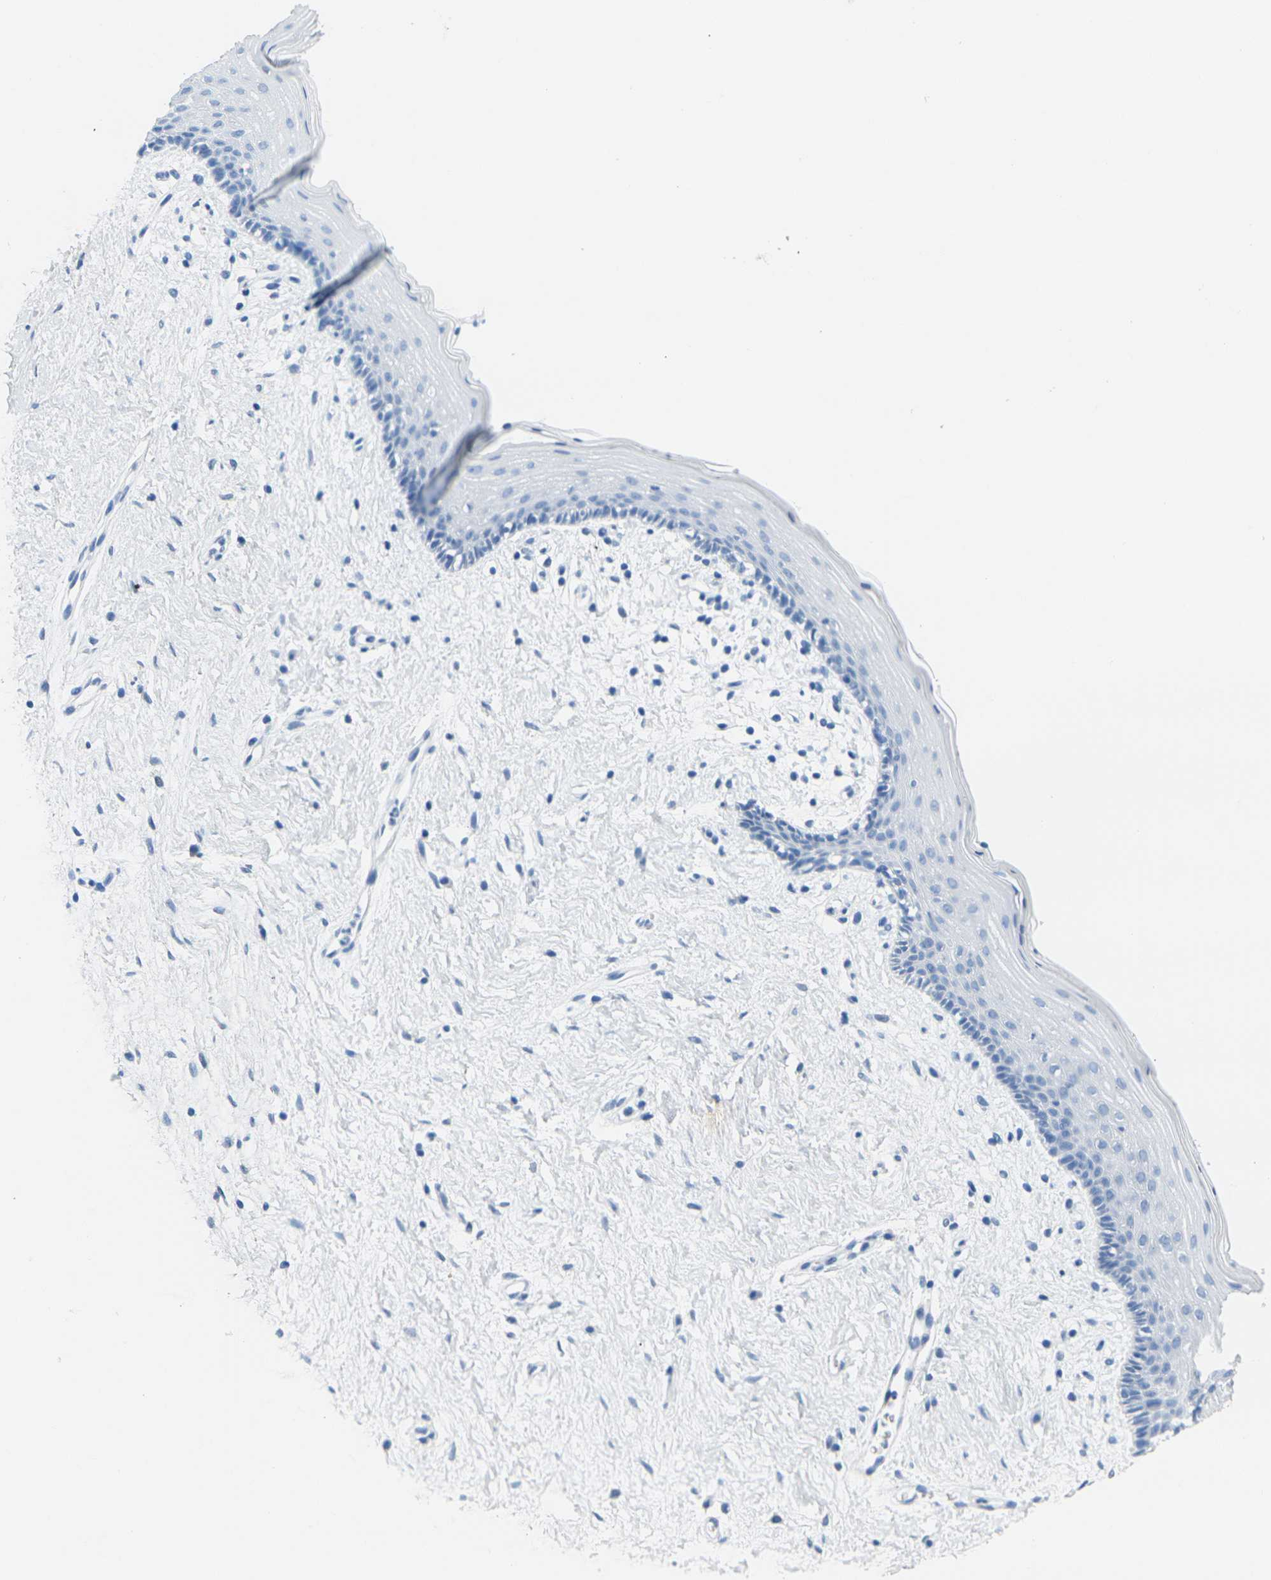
{"staining": {"intensity": "negative", "quantity": "none", "location": "none"}, "tissue": "vagina", "cell_type": "Squamous epithelial cells", "image_type": "normal", "snomed": [{"axis": "morphology", "description": "Normal tissue, NOS"}, {"axis": "topography", "description": "Vagina"}], "caption": "Immunohistochemistry (IHC) photomicrograph of normal vagina: vagina stained with DAB shows no significant protein staining in squamous epithelial cells.", "gene": "CTAG1A", "patient": {"sex": "female", "age": 44}}